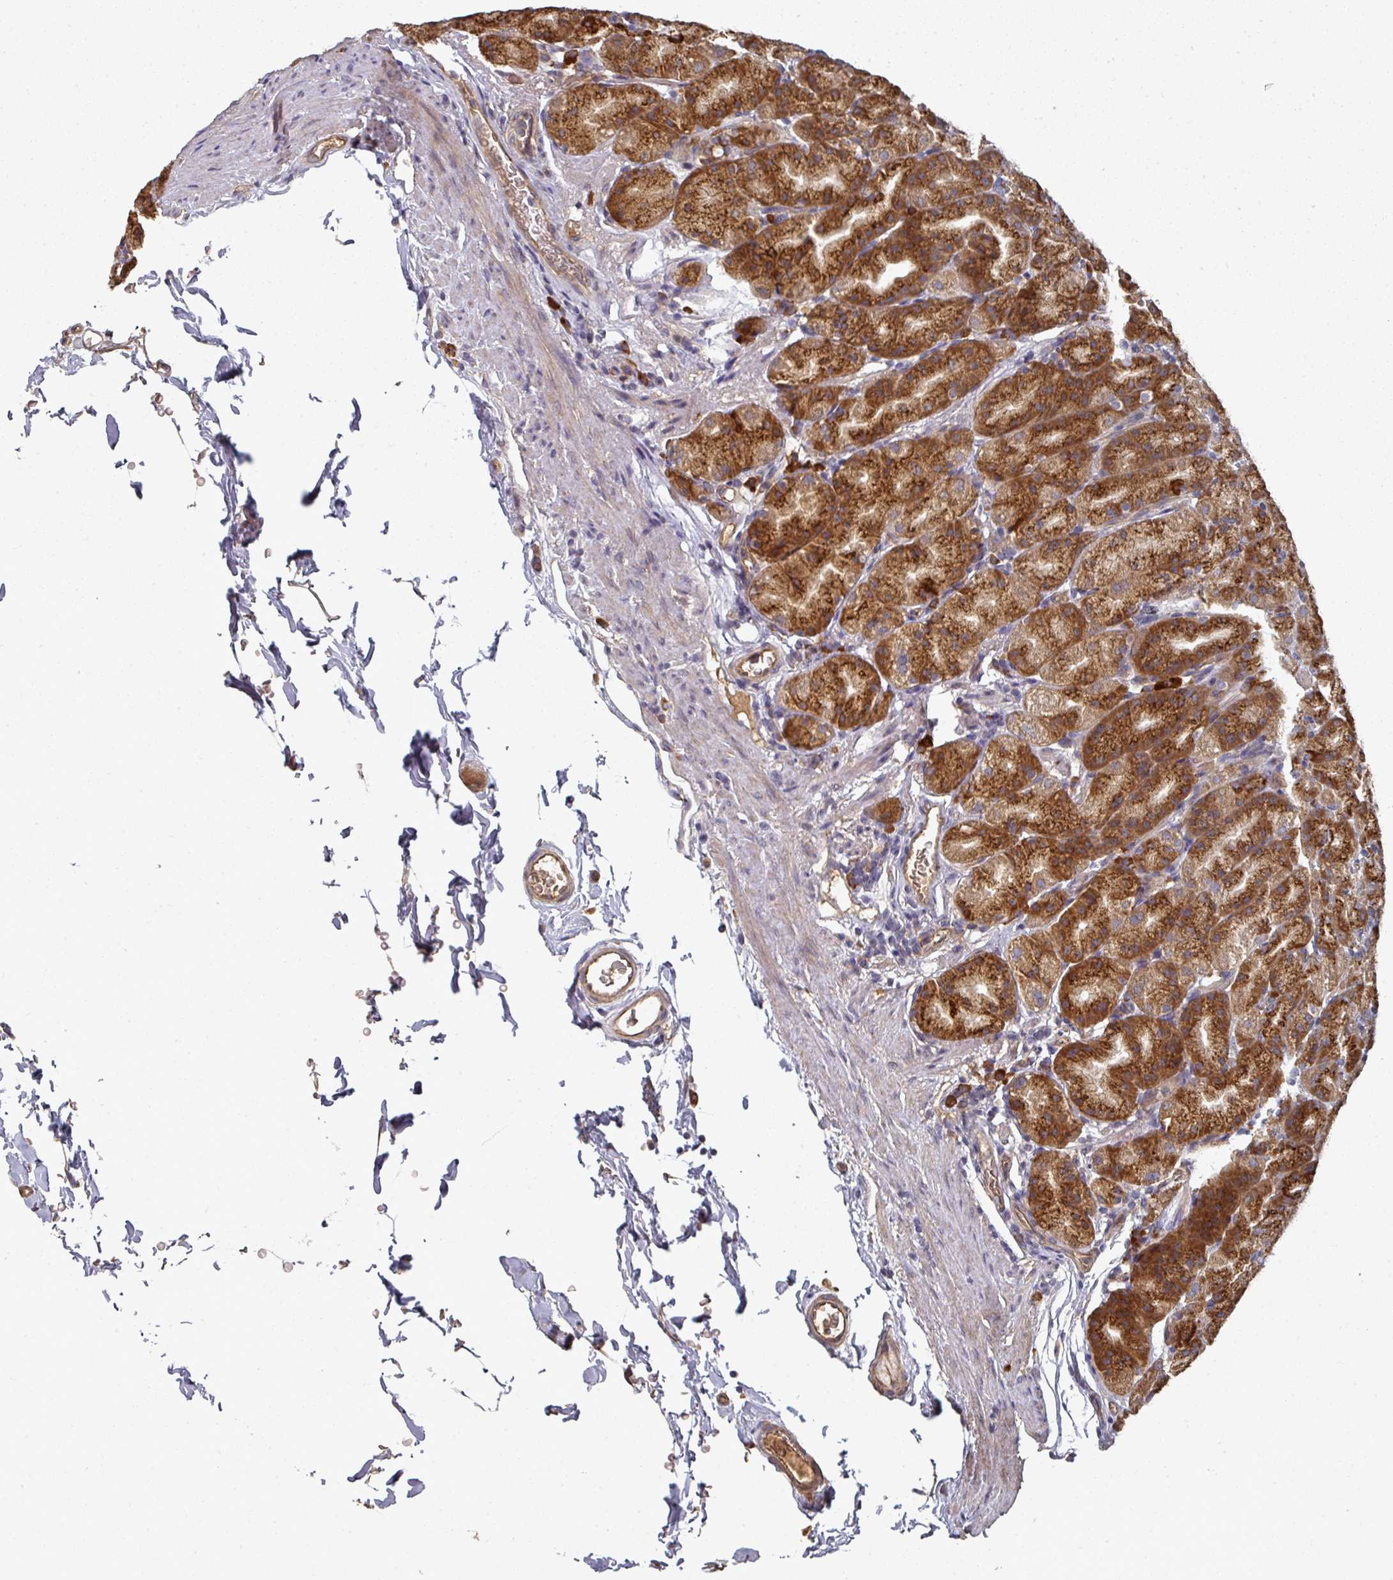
{"staining": {"intensity": "strong", "quantity": ">75%", "location": "cytoplasmic/membranous"}, "tissue": "stomach", "cell_type": "Glandular cells", "image_type": "normal", "snomed": [{"axis": "morphology", "description": "Normal tissue, NOS"}, {"axis": "topography", "description": "Stomach, upper"}, {"axis": "topography", "description": "Stomach"}], "caption": "A brown stain labels strong cytoplasmic/membranous staining of a protein in glandular cells of normal human stomach.", "gene": "EDEM2", "patient": {"sex": "male", "age": 68}}